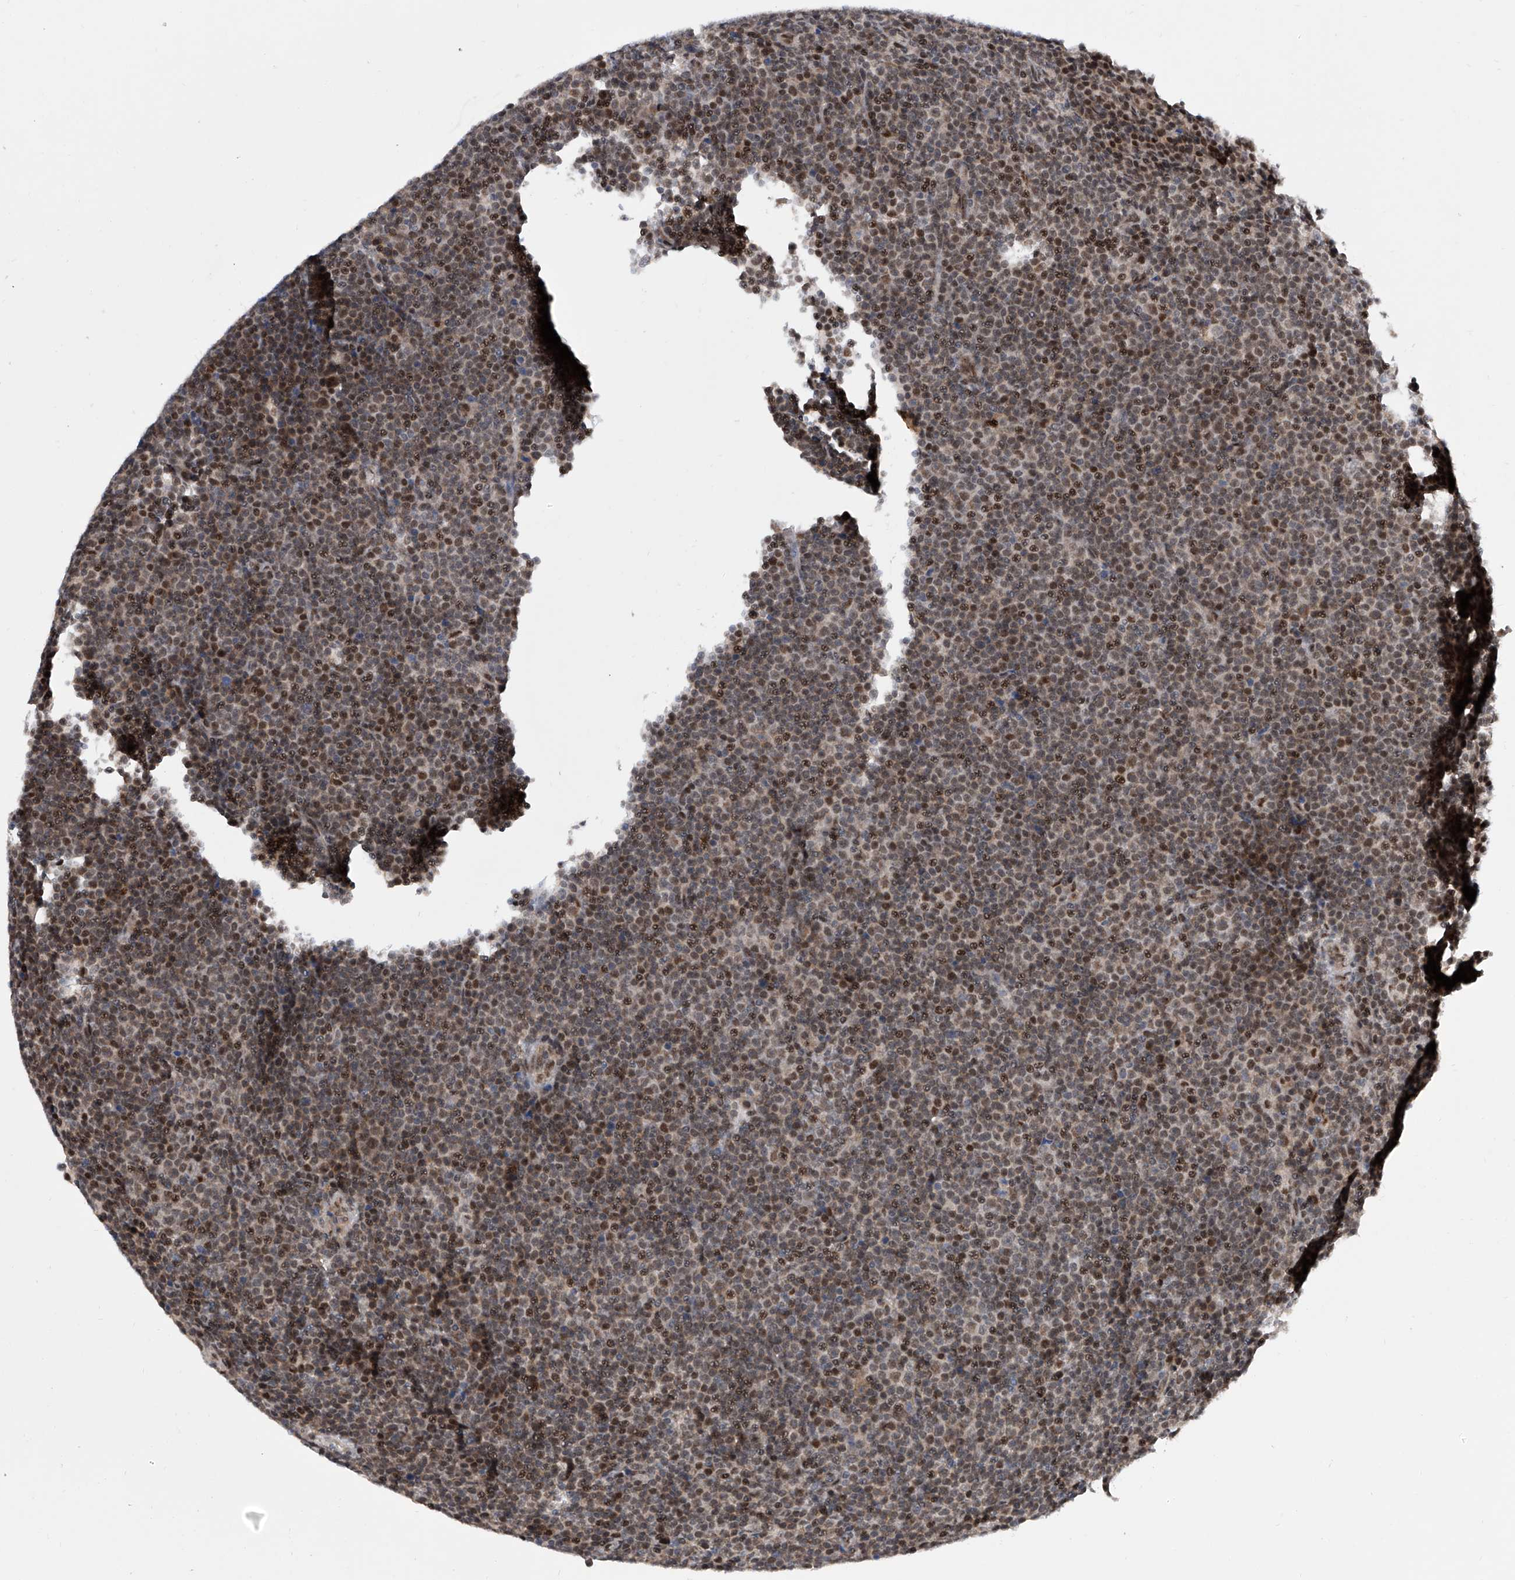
{"staining": {"intensity": "moderate", "quantity": ">75%", "location": "nuclear"}, "tissue": "lymphoma", "cell_type": "Tumor cells", "image_type": "cancer", "snomed": [{"axis": "morphology", "description": "Malignant lymphoma, non-Hodgkin's type, Low grade"}, {"axis": "topography", "description": "Lymph node"}], "caption": "Lymphoma tissue displays moderate nuclear expression in about >75% of tumor cells, visualized by immunohistochemistry.", "gene": "RAD54L", "patient": {"sex": "female", "age": 67}}